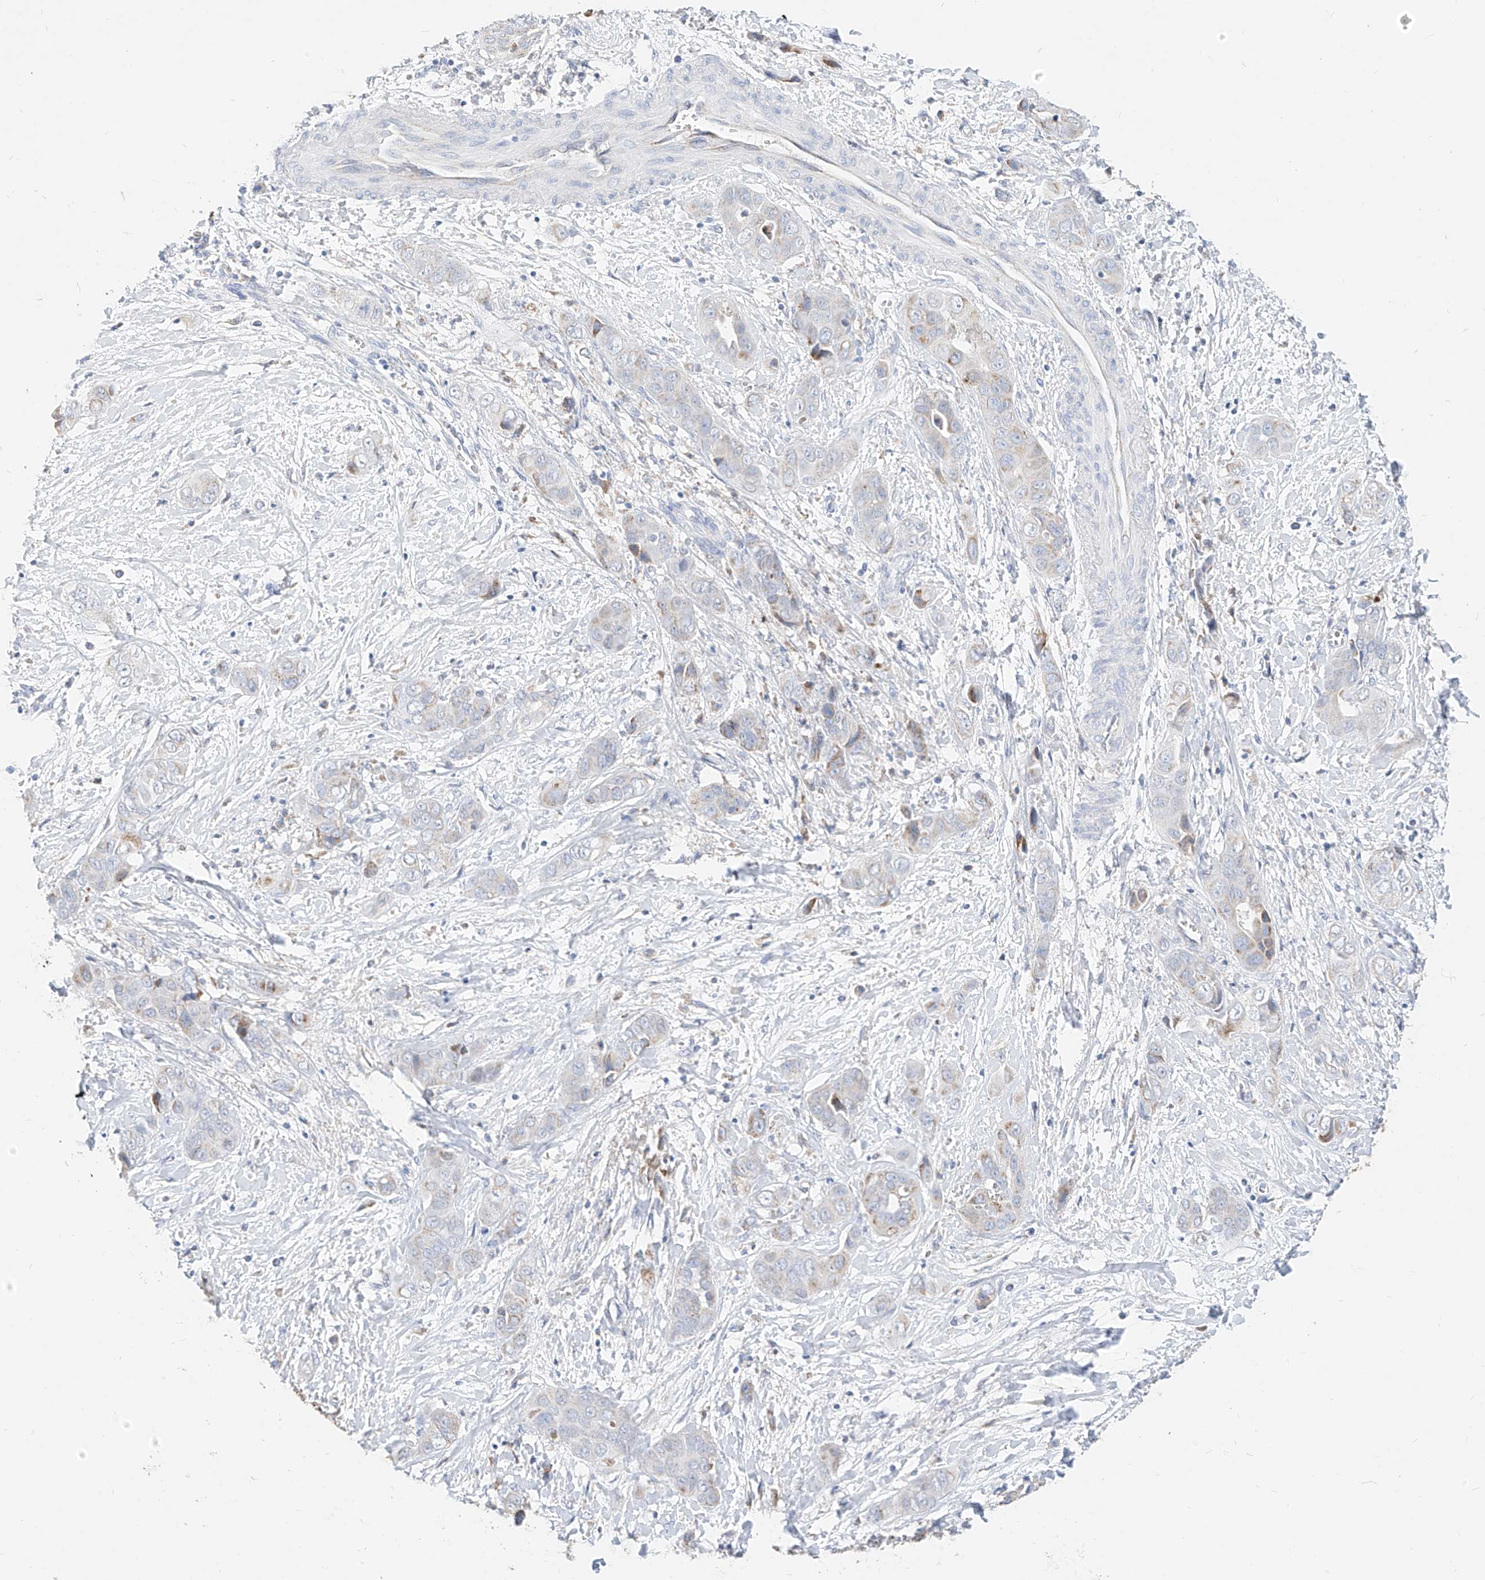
{"staining": {"intensity": "moderate", "quantity": "<25%", "location": "cytoplasmic/membranous"}, "tissue": "liver cancer", "cell_type": "Tumor cells", "image_type": "cancer", "snomed": [{"axis": "morphology", "description": "Cholangiocarcinoma"}, {"axis": "topography", "description": "Liver"}], "caption": "This histopathology image demonstrates immunohistochemistry (IHC) staining of liver cancer (cholangiocarcinoma), with low moderate cytoplasmic/membranous positivity in approximately <25% of tumor cells.", "gene": "RASA2", "patient": {"sex": "female", "age": 52}}